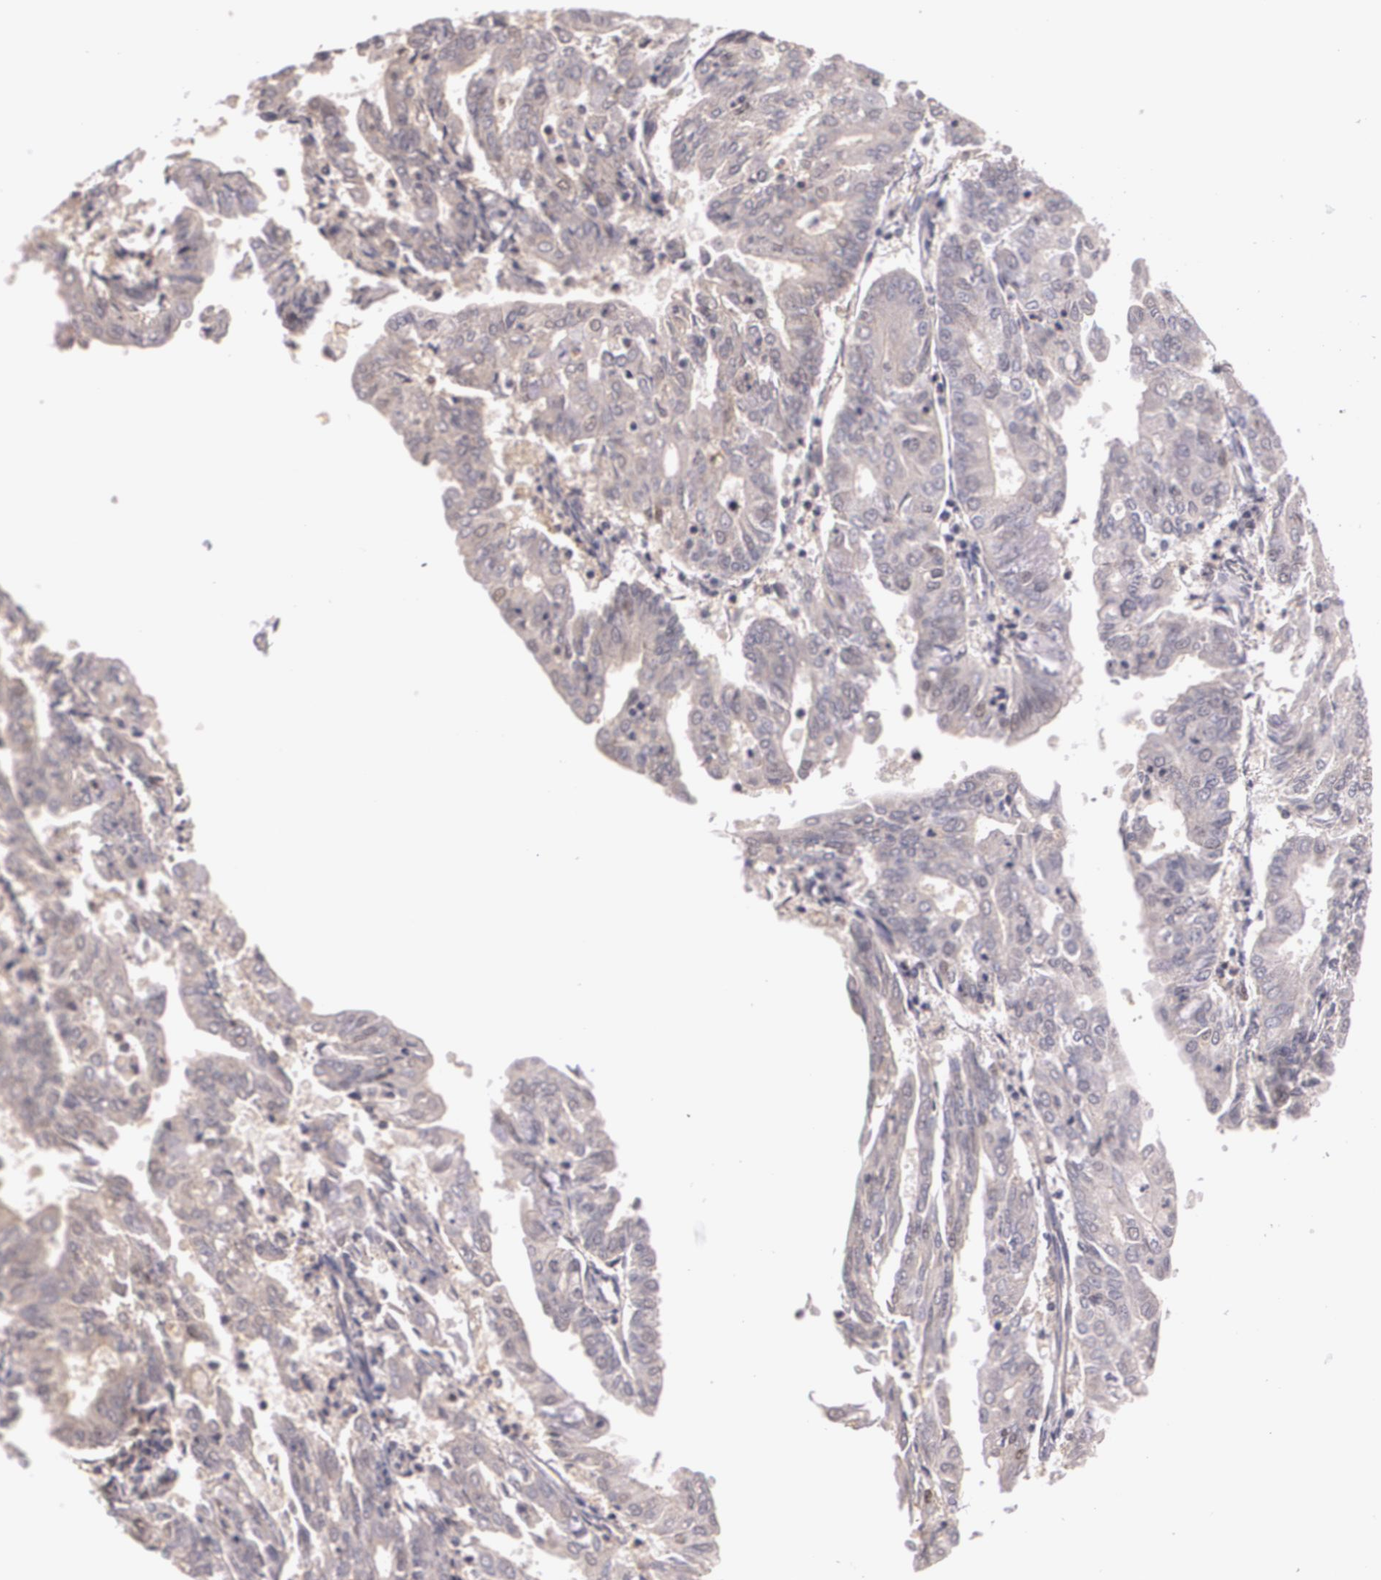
{"staining": {"intensity": "weak", "quantity": "<25%", "location": "nuclear"}, "tissue": "endometrial cancer", "cell_type": "Tumor cells", "image_type": "cancer", "snomed": [{"axis": "morphology", "description": "Adenocarcinoma, NOS"}, {"axis": "topography", "description": "Endometrium"}], "caption": "Tumor cells are negative for protein expression in human endometrial cancer.", "gene": "BRCA1", "patient": {"sex": "female", "age": 79}}